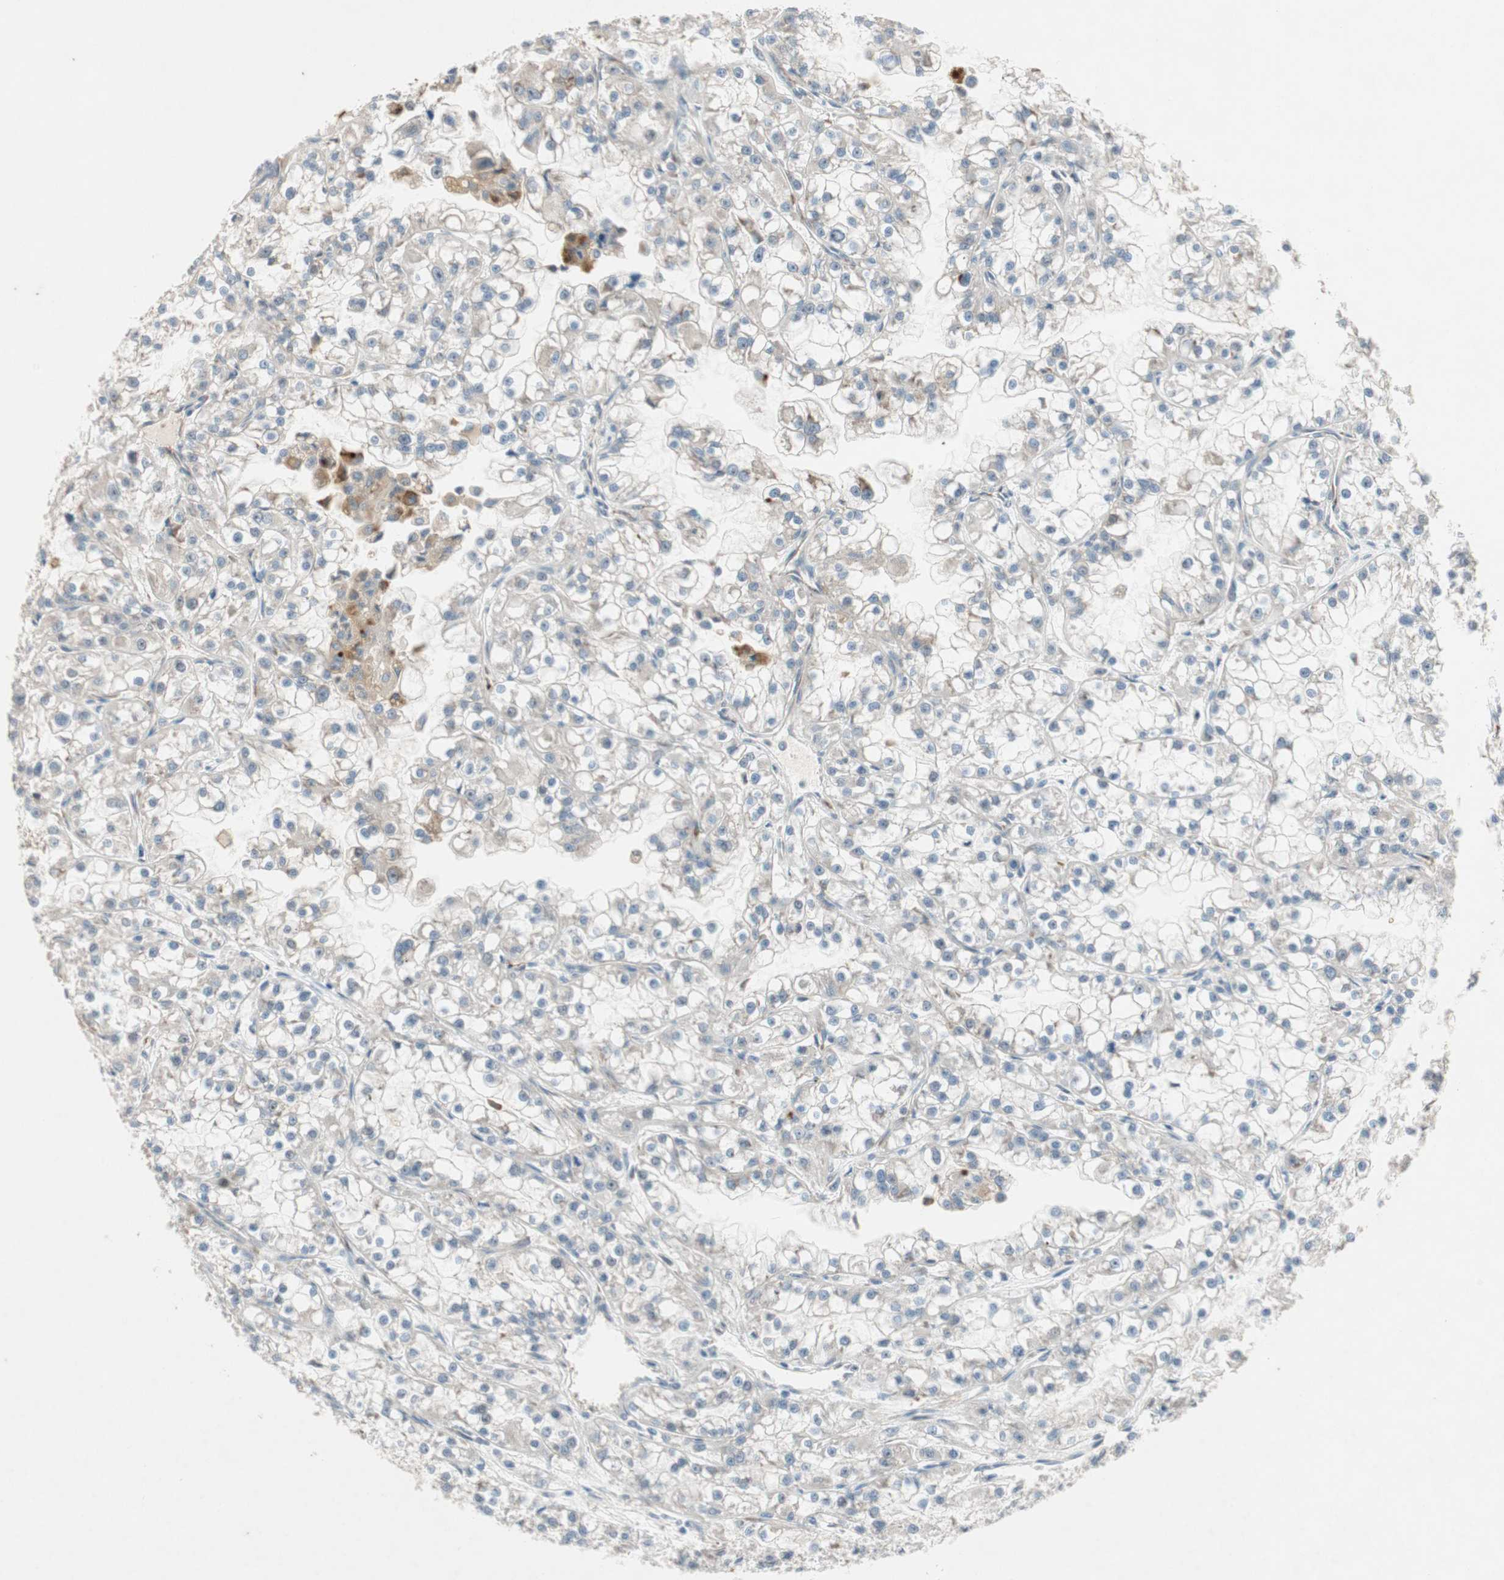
{"staining": {"intensity": "weak", "quantity": "<25%", "location": "cytoplasmic/membranous"}, "tissue": "renal cancer", "cell_type": "Tumor cells", "image_type": "cancer", "snomed": [{"axis": "morphology", "description": "Adenocarcinoma, NOS"}, {"axis": "topography", "description": "Kidney"}], "caption": "Tumor cells are negative for protein expression in human renal cancer.", "gene": "ZNF37A", "patient": {"sex": "female", "age": 52}}